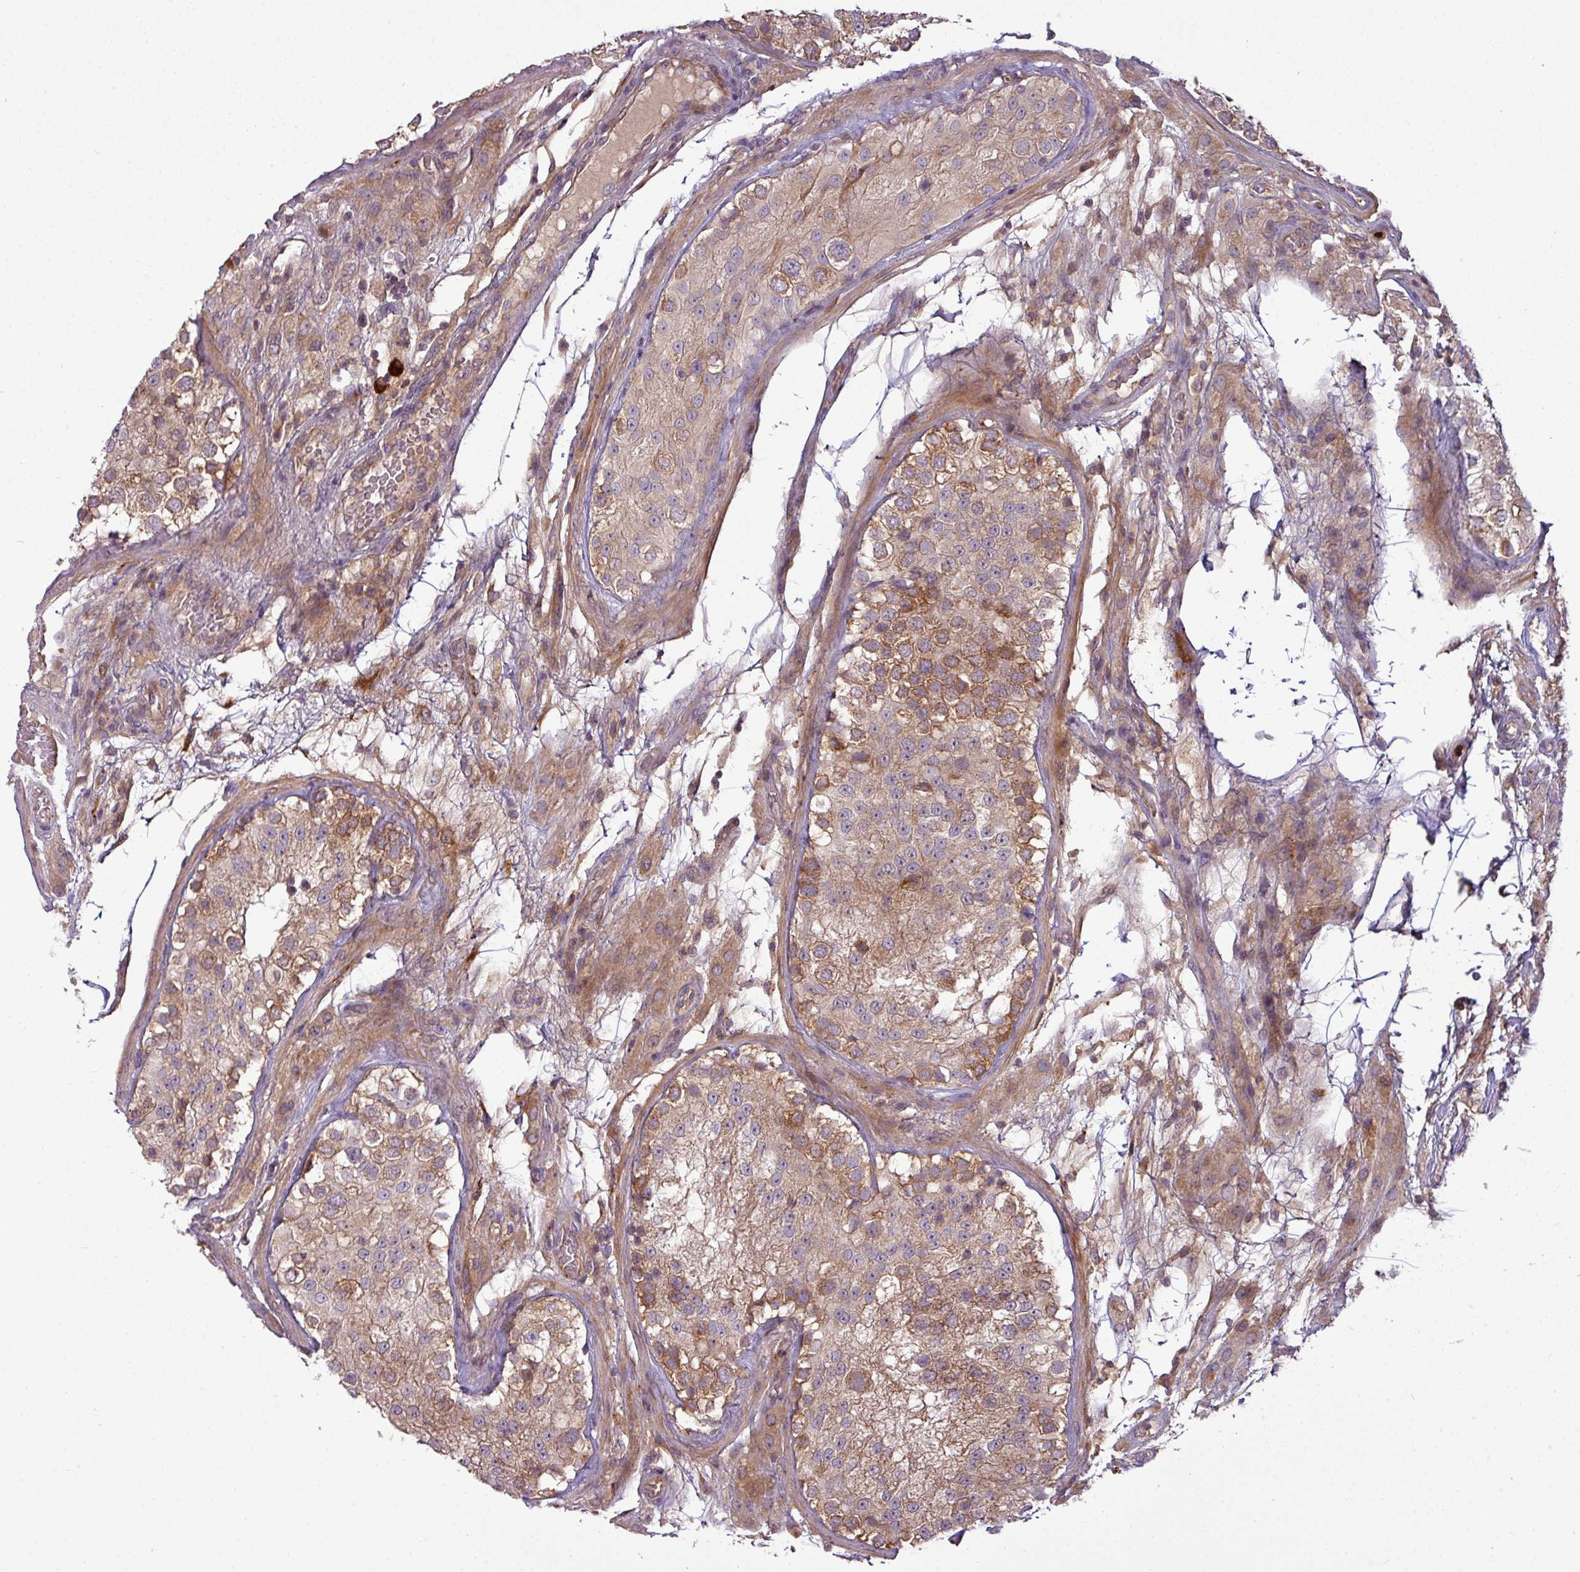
{"staining": {"intensity": "moderate", "quantity": ">75%", "location": "cytoplasmic/membranous"}, "tissue": "testis", "cell_type": "Cells in seminiferous ducts", "image_type": "normal", "snomed": [{"axis": "morphology", "description": "Normal tissue, NOS"}, {"axis": "topography", "description": "Testis"}], "caption": "Immunohistochemical staining of benign human testis reveals >75% levels of moderate cytoplasmic/membranous protein expression in approximately >75% of cells in seminiferous ducts.", "gene": "PAPLN", "patient": {"sex": "male", "age": 26}}